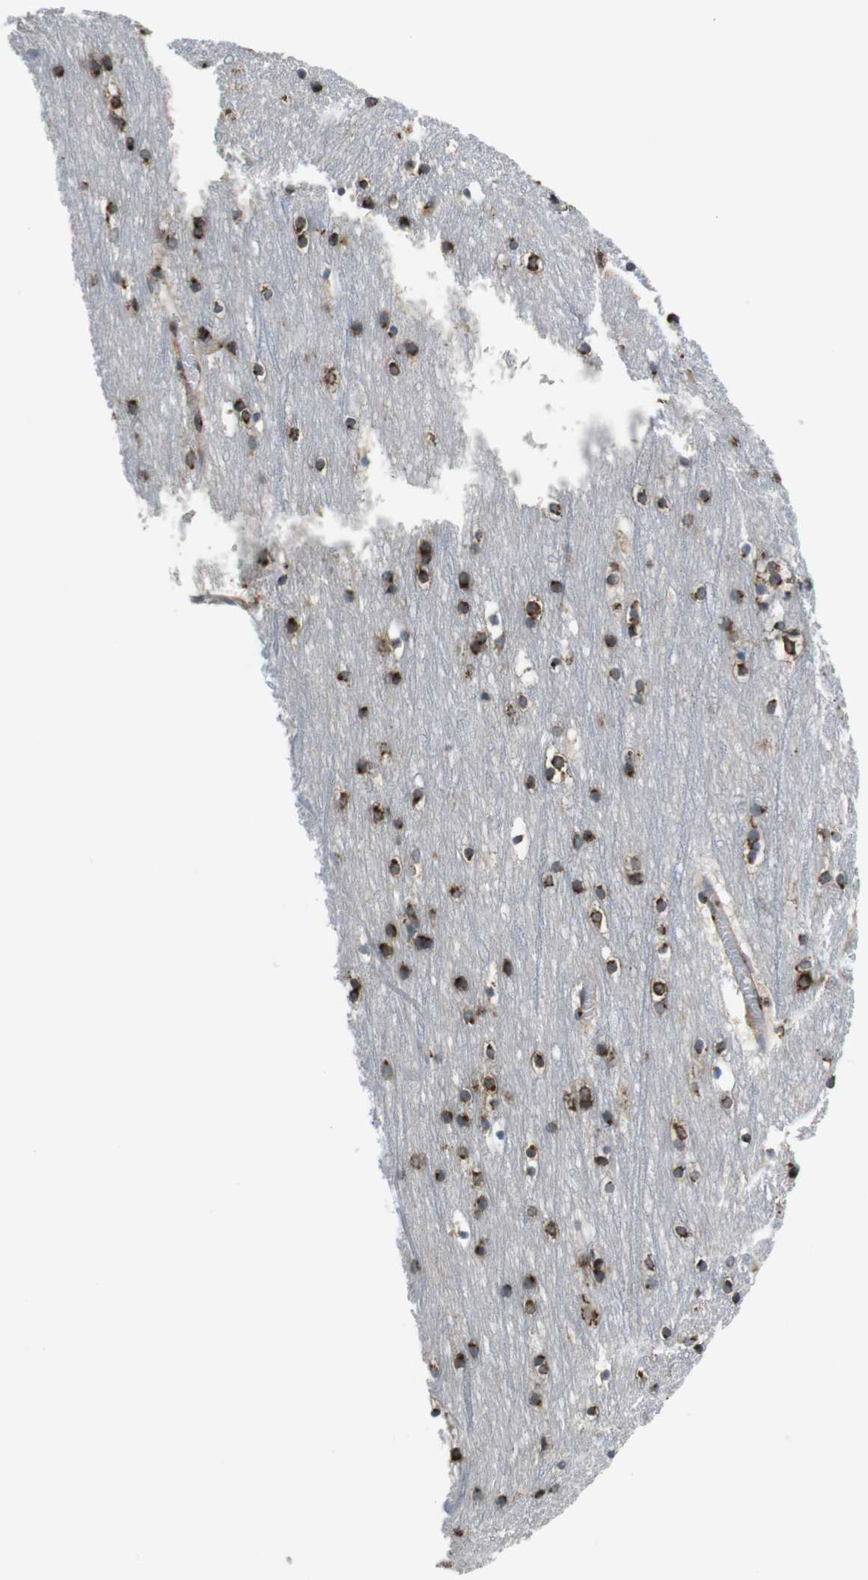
{"staining": {"intensity": "moderate", "quantity": ">75%", "location": "cytoplasmic/membranous"}, "tissue": "cerebral cortex", "cell_type": "Endothelial cells", "image_type": "normal", "snomed": [{"axis": "morphology", "description": "Normal tissue, NOS"}, {"axis": "topography", "description": "Cerebral cortex"}], "caption": "The photomicrograph exhibits a brown stain indicating the presence of a protein in the cytoplasmic/membranous of endothelial cells in cerebral cortex. The staining was performed using DAB to visualize the protein expression in brown, while the nuclei were stained in blue with hematoxylin (Magnification: 20x).", "gene": "ZFPL1", "patient": {"sex": "male", "age": 45}}